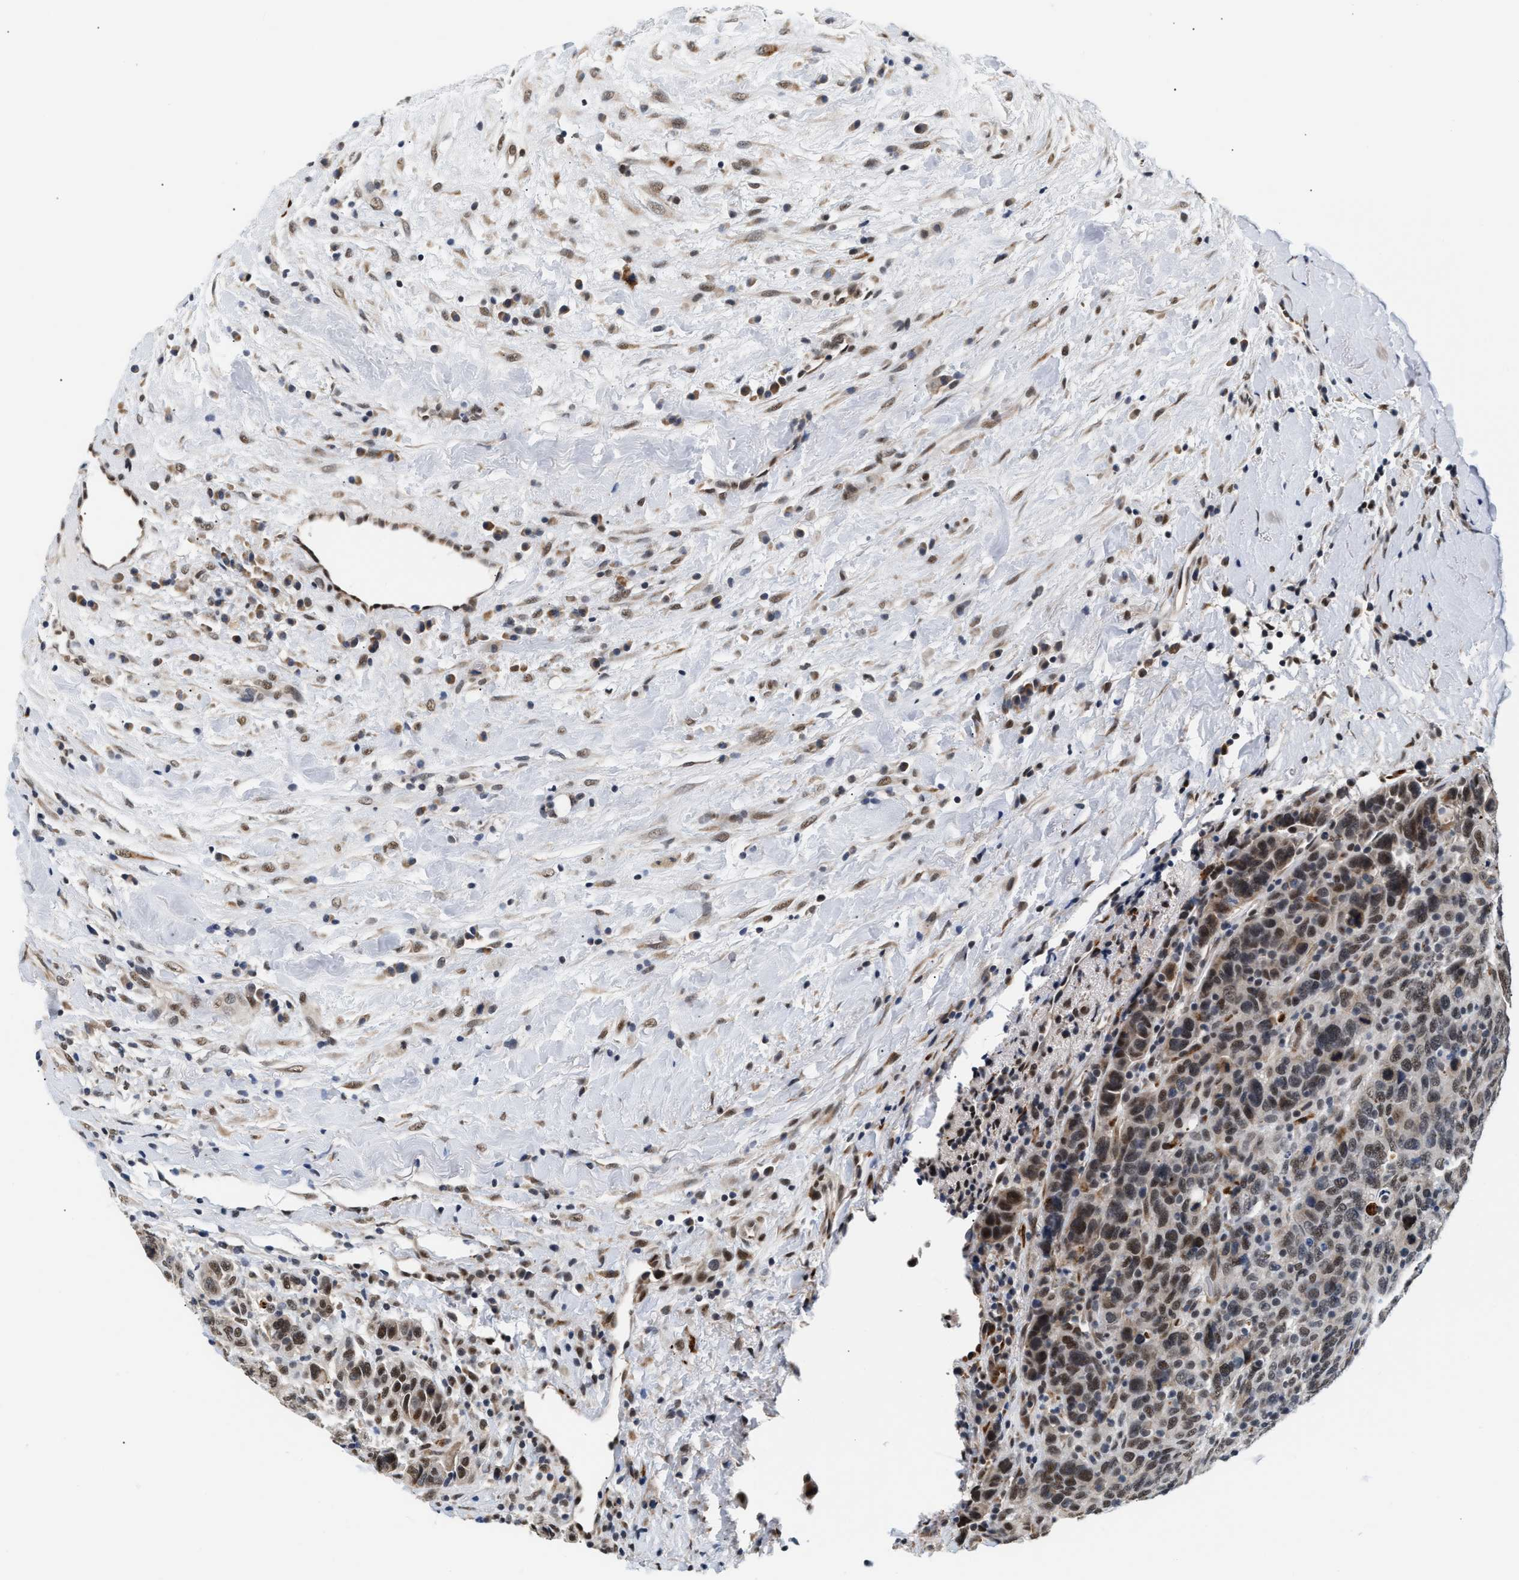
{"staining": {"intensity": "moderate", "quantity": "25%-75%", "location": "cytoplasmic/membranous,nuclear"}, "tissue": "breast cancer", "cell_type": "Tumor cells", "image_type": "cancer", "snomed": [{"axis": "morphology", "description": "Duct carcinoma"}, {"axis": "topography", "description": "Breast"}], "caption": "Breast cancer (infiltrating ductal carcinoma) stained for a protein demonstrates moderate cytoplasmic/membranous and nuclear positivity in tumor cells.", "gene": "THOC1", "patient": {"sex": "female", "age": 37}}